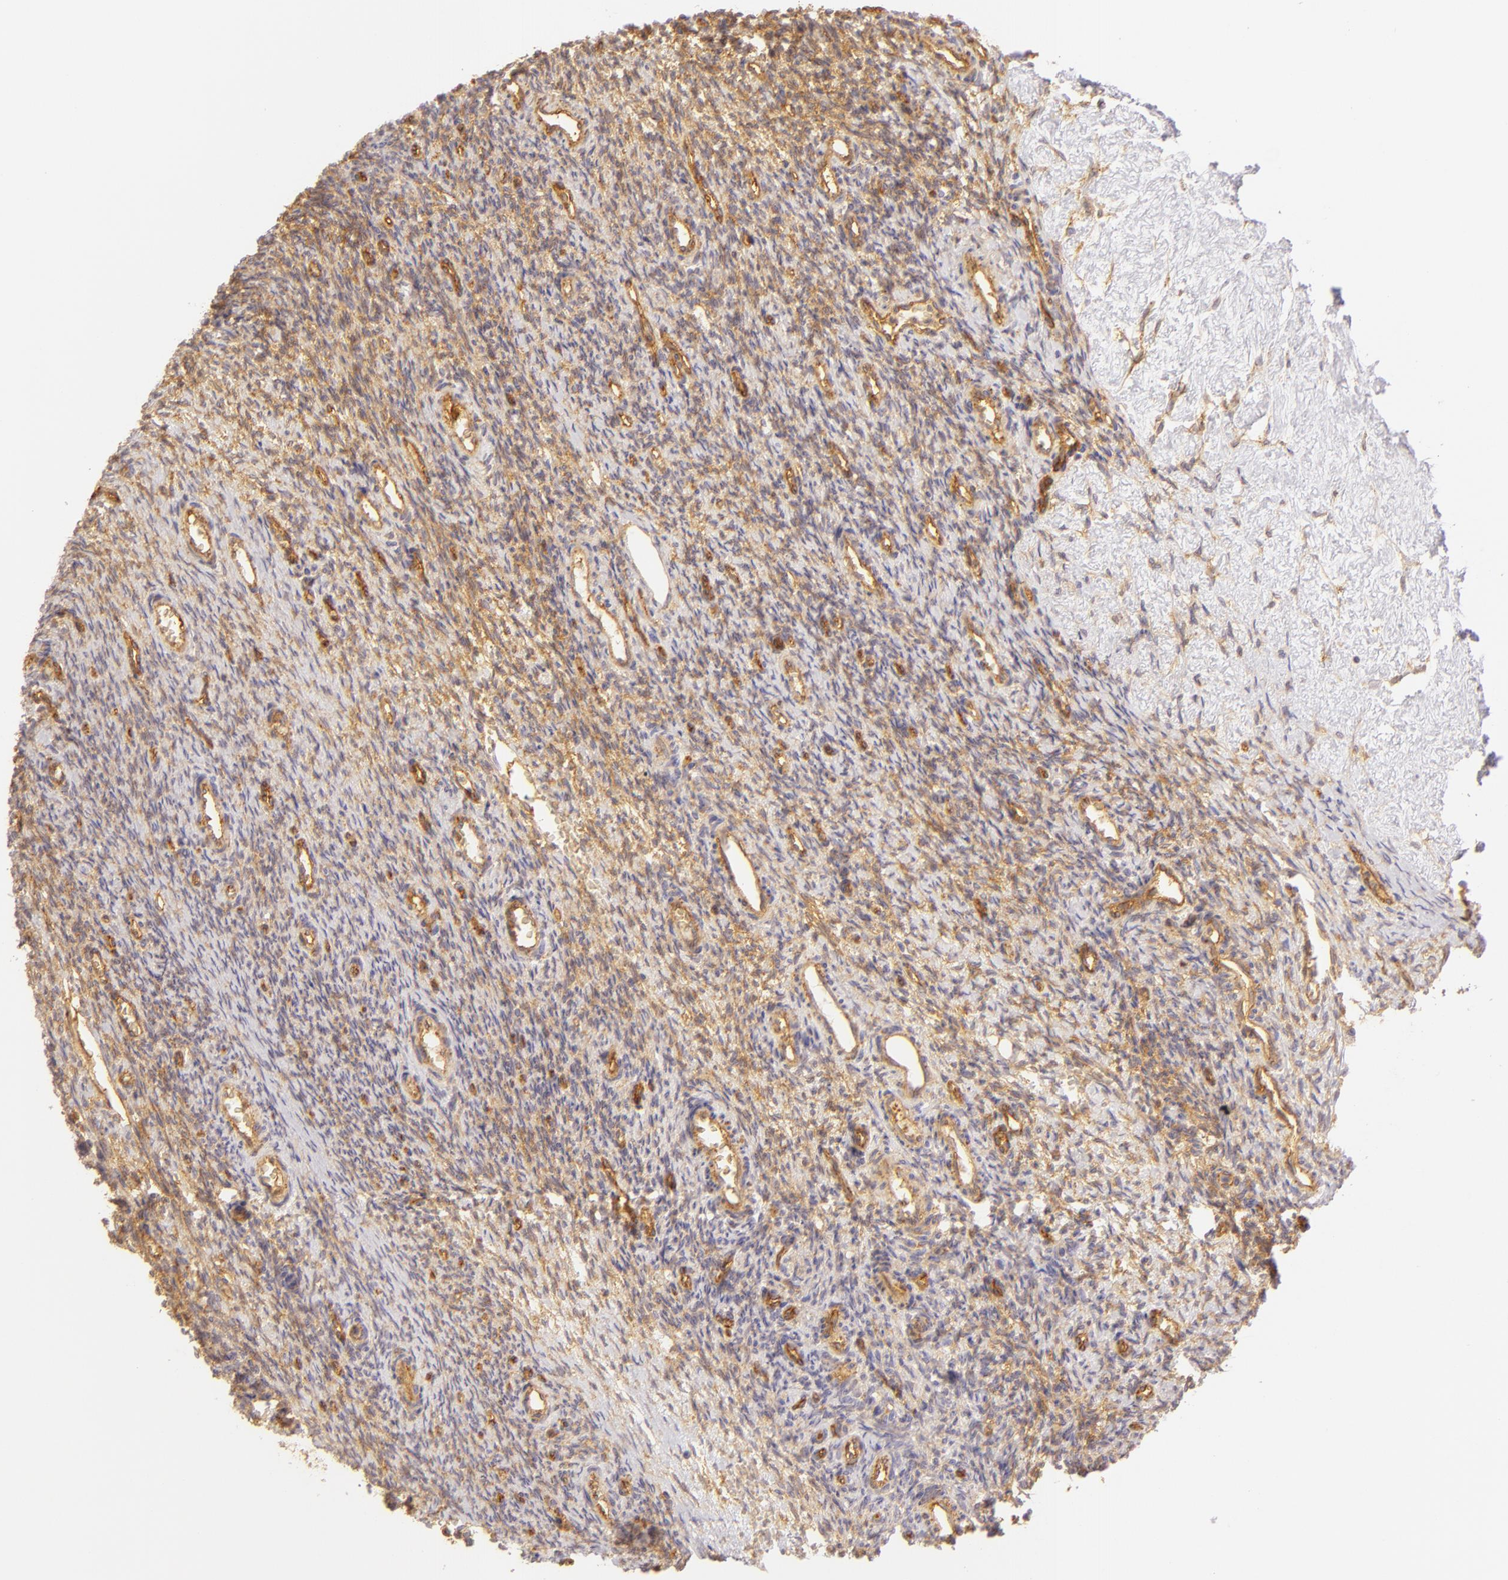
{"staining": {"intensity": "moderate", "quantity": ">75%", "location": "cytoplasmic/membranous"}, "tissue": "ovary", "cell_type": "Follicle cells", "image_type": "normal", "snomed": [{"axis": "morphology", "description": "Normal tissue, NOS"}, {"axis": "topography", "description": "Ovary"}], "caption": "This photomicrograph exhibits immunohistochemistry staining of normal human ovary, with medium moderate cytoplasmic/membranous positivity in about >75% of follicle cells.", "gene": "CD59", "patient": {"sex": "female", "age": 39}}